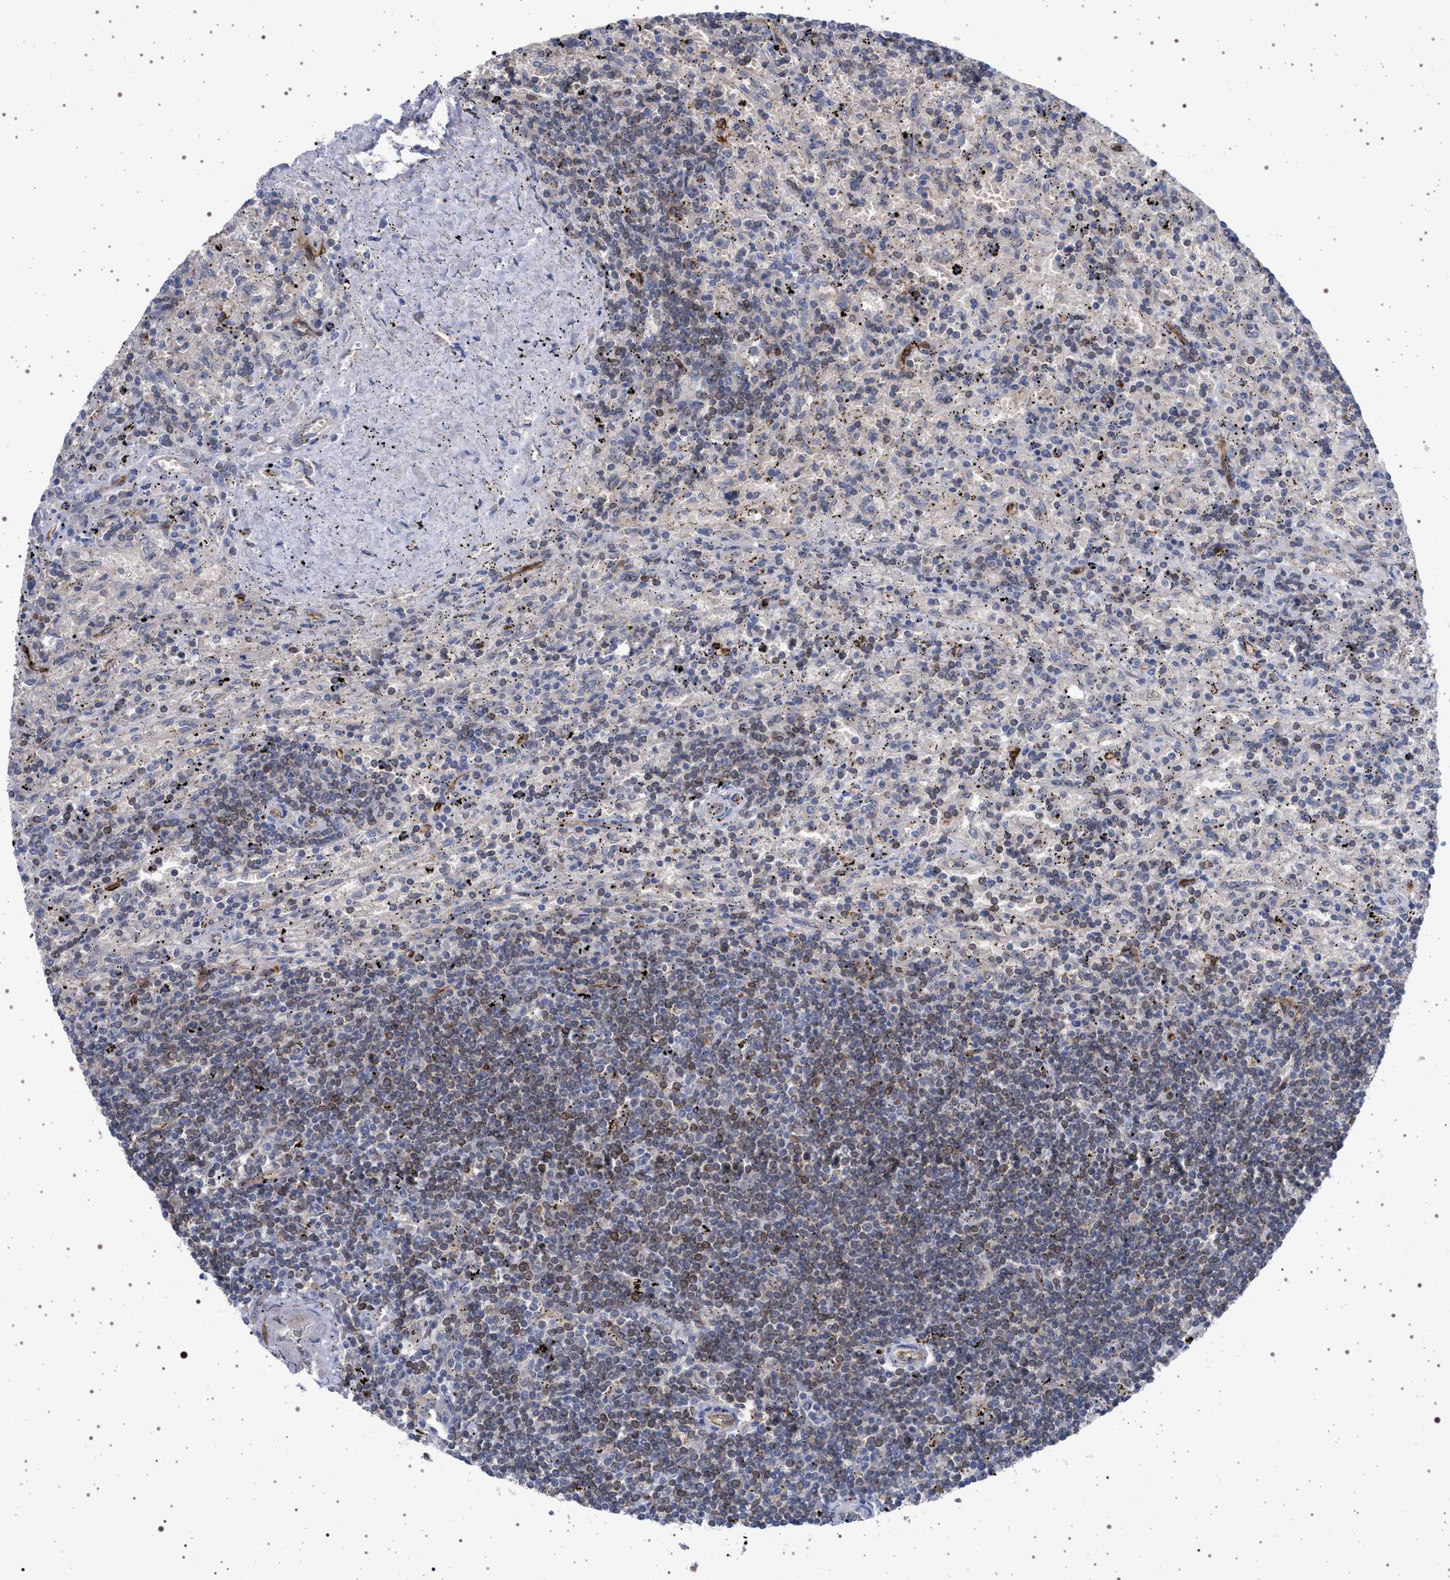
{"staining": {"intensity": "moderate", "quantity": "<25%", "location": "cytoplasmic/membranous"}, "tissue": "lymphoma", "cell_type": "Tumor cells", "image_type": "cancer", "snomed": [{"axis": "morphology", "description": "Malignant lymphoma, non-Hodgkin's type, Low grade"}, {"axis": "topography", "description": "Spleen"}], "caption": "Protein expression analysis of malignant lymphoma, non-Hodgkin's type (low-grade) exhibits moderate cytoplasmic/membranous positivity in about <25% of tumor cells.", "gene": "RBM48", "patient": {"sex": "male", "age": 76}}